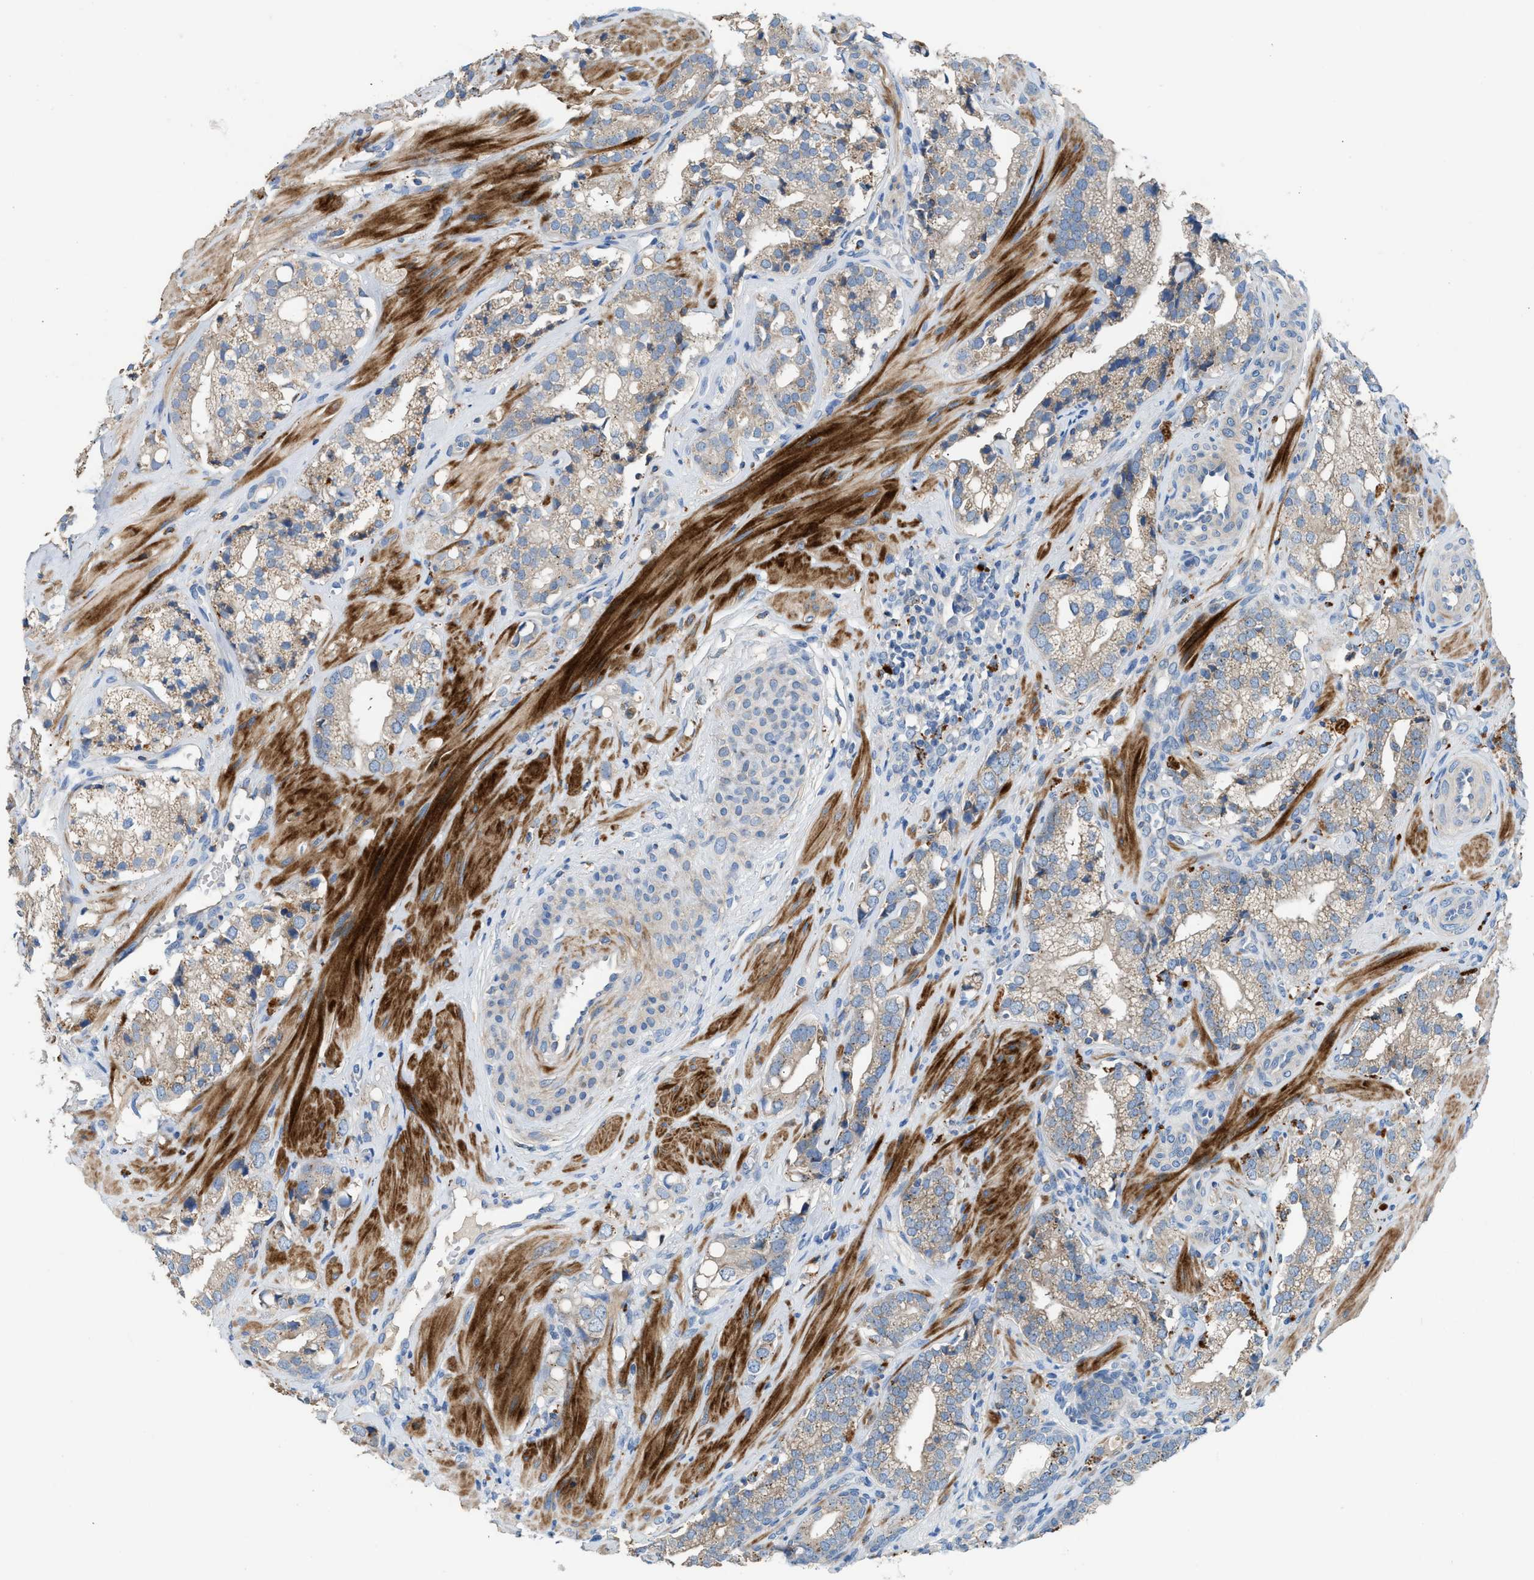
{"staining": {"intensity": "weak", "quantity": "25%-75%", "location": "cytoplasmic/membranous"}, "tissue": "prostate cancer", "cell_type": "Tumor cells", "image_type": "cancer", "snomed": [{"axis": "morphology", "description": "Adenocarcinoma, High grade"}, {"axis": "topography", "description": "Prostate"}], "caption": "Protein expression analysis of prostate cancer (adenocarcinoma (high-grade)) displays weak cytoplasmic/membranous positivity in about 25%-75% of tumor cells. The staining was performed using DAB (3,3'-diaminobenzidine) to visualize the protein expression in brown, while the nuclei were stained in blue with hematoxylin (Magnification: 20x).", "gene": "AOAH", "patient": {"sex": "male", "age": 52}}